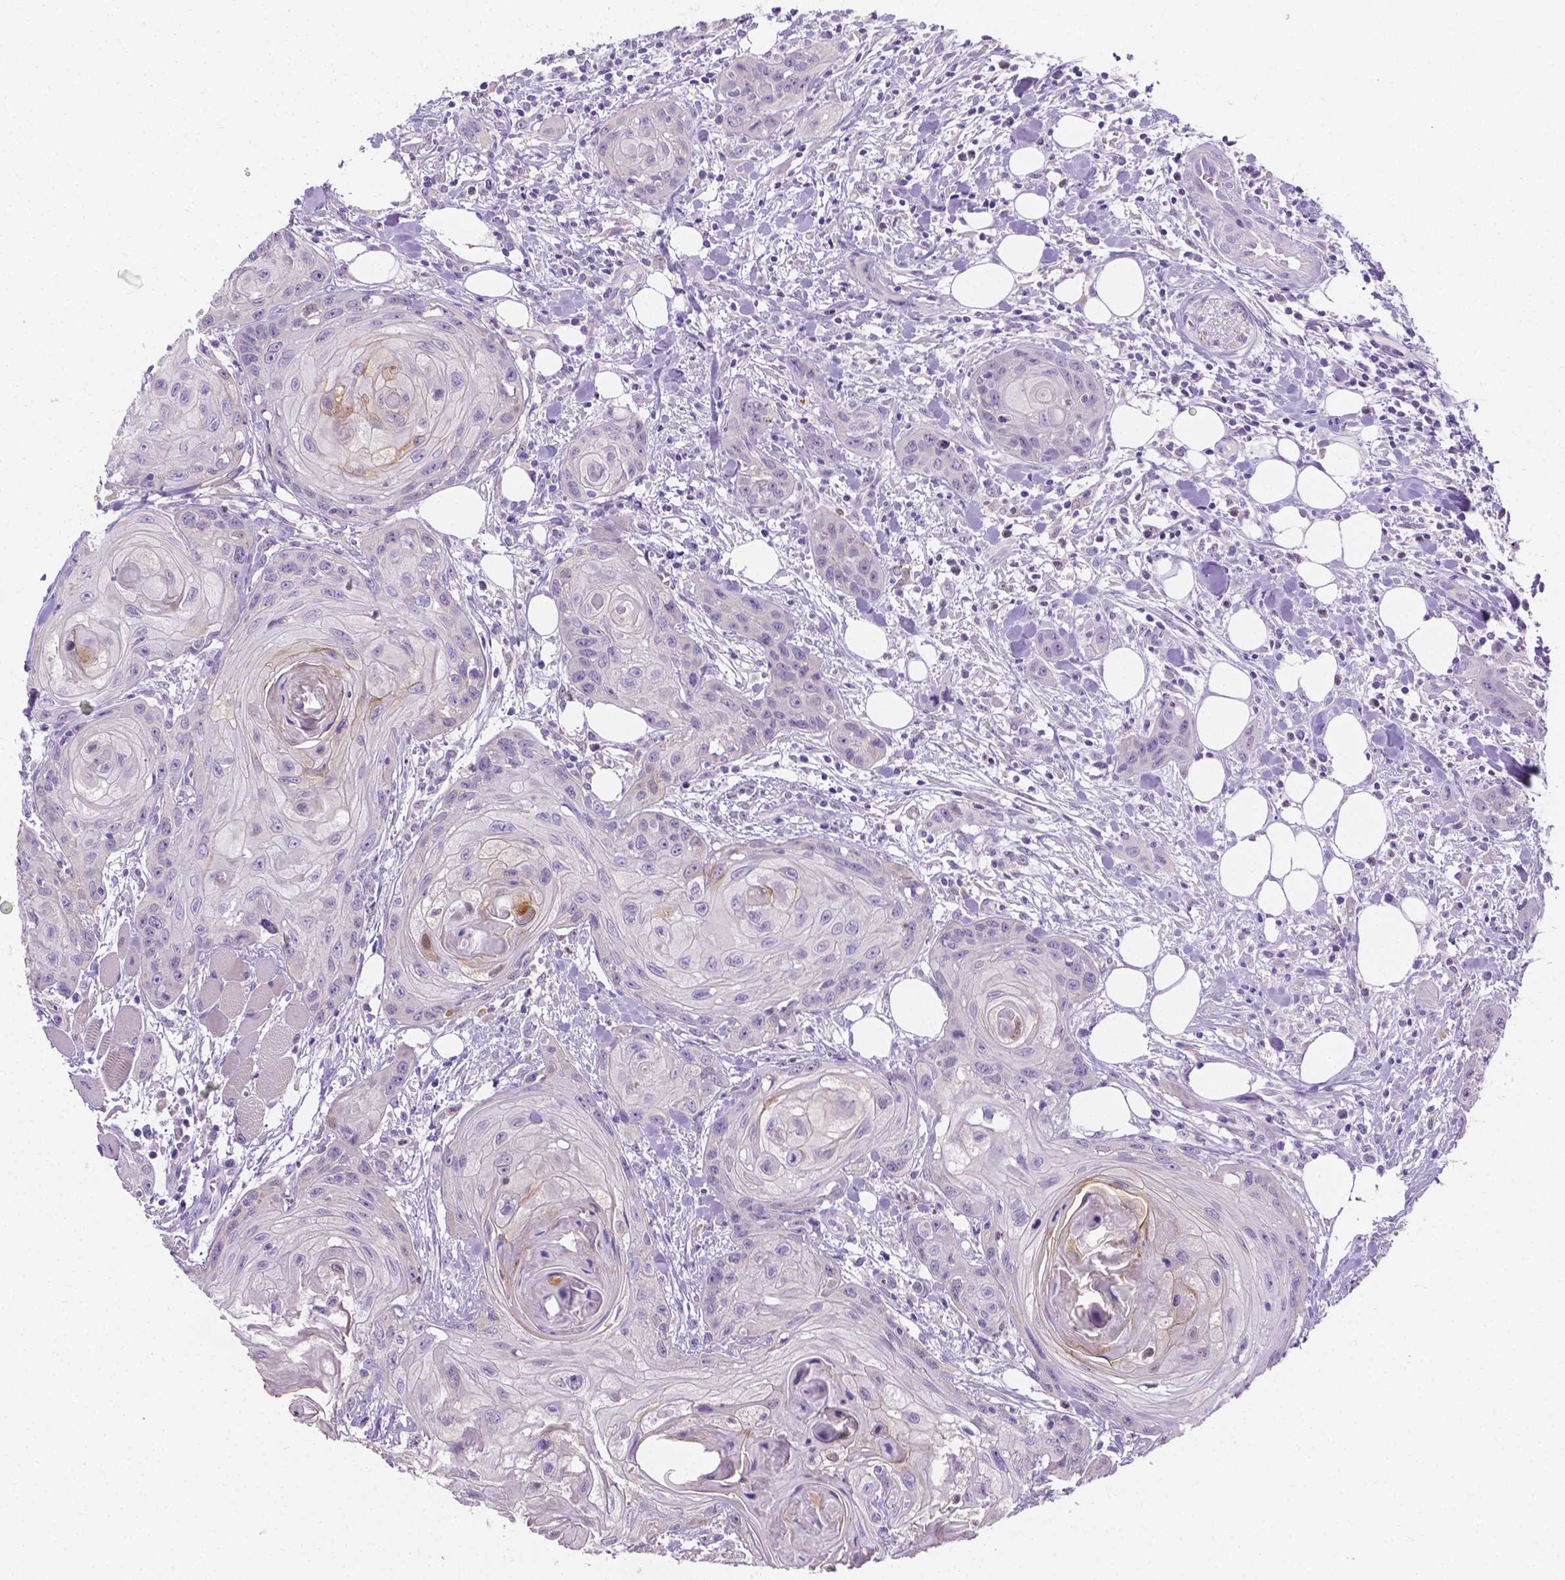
{"staining": {"intensity": "negative", "quantity": "none", "location": "none"}, "tissue": "head and neck cancer", "cell_type": "Tumor cells", "image_type": "cancer", "snomed": [{"axis": "morphology", "description": "Squamous cell carcinoma, NOS"}, {"axis": "topography", "description": "Oral tissue"}, {"axis": "topography", "description": "Head-Neck"}], "caption": "A high-resolution micrograph shows IHC staining of squamous cell carcinoma (head and neck), which reveals no significant positivity in tumor cells.", "gene": "NXPH2", "patient": {"sex": "male", "age": 58}}